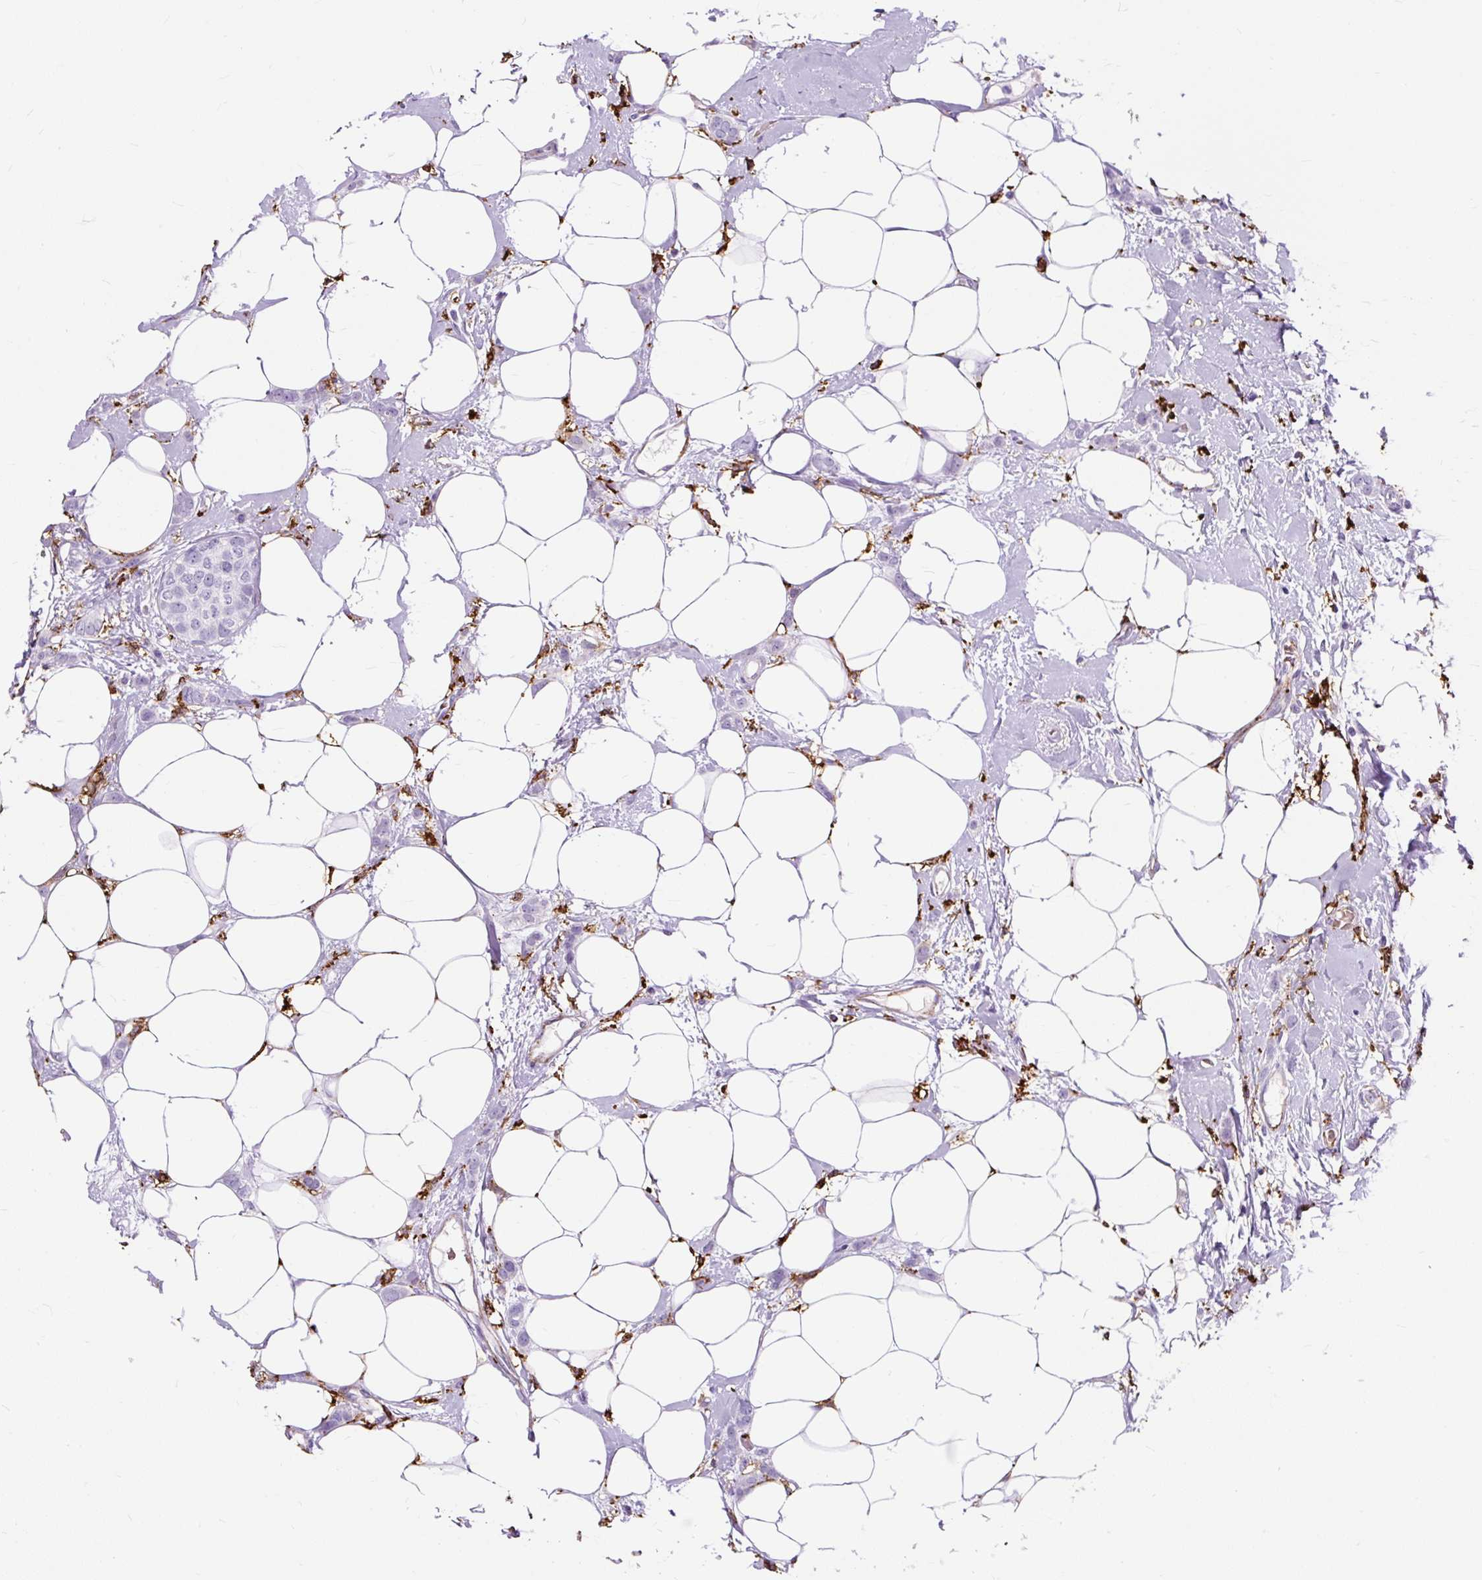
{"staining": {"intensity": "strong", "quantity": "<25%", "location": "cytoplasmic/membranous"}, "tissue": "breast cancer", "cell_type": "Tumor cells", "image_type": "cancer", "snomed": [{"axis": "morphology", "description": "Duct carcinoma"}, {"axis": "topography", "description": "Breast"}], "caption": "High-power microscopy captured an immunohistochemistry photomicrograph of breast infiltrating ductal carcinoma, revealing strong cytoplasmic/membranous expression in about <25% of tumor cells.", "gene": "HLA-DRA", "patient": {"sex": "female", "age": 72}}